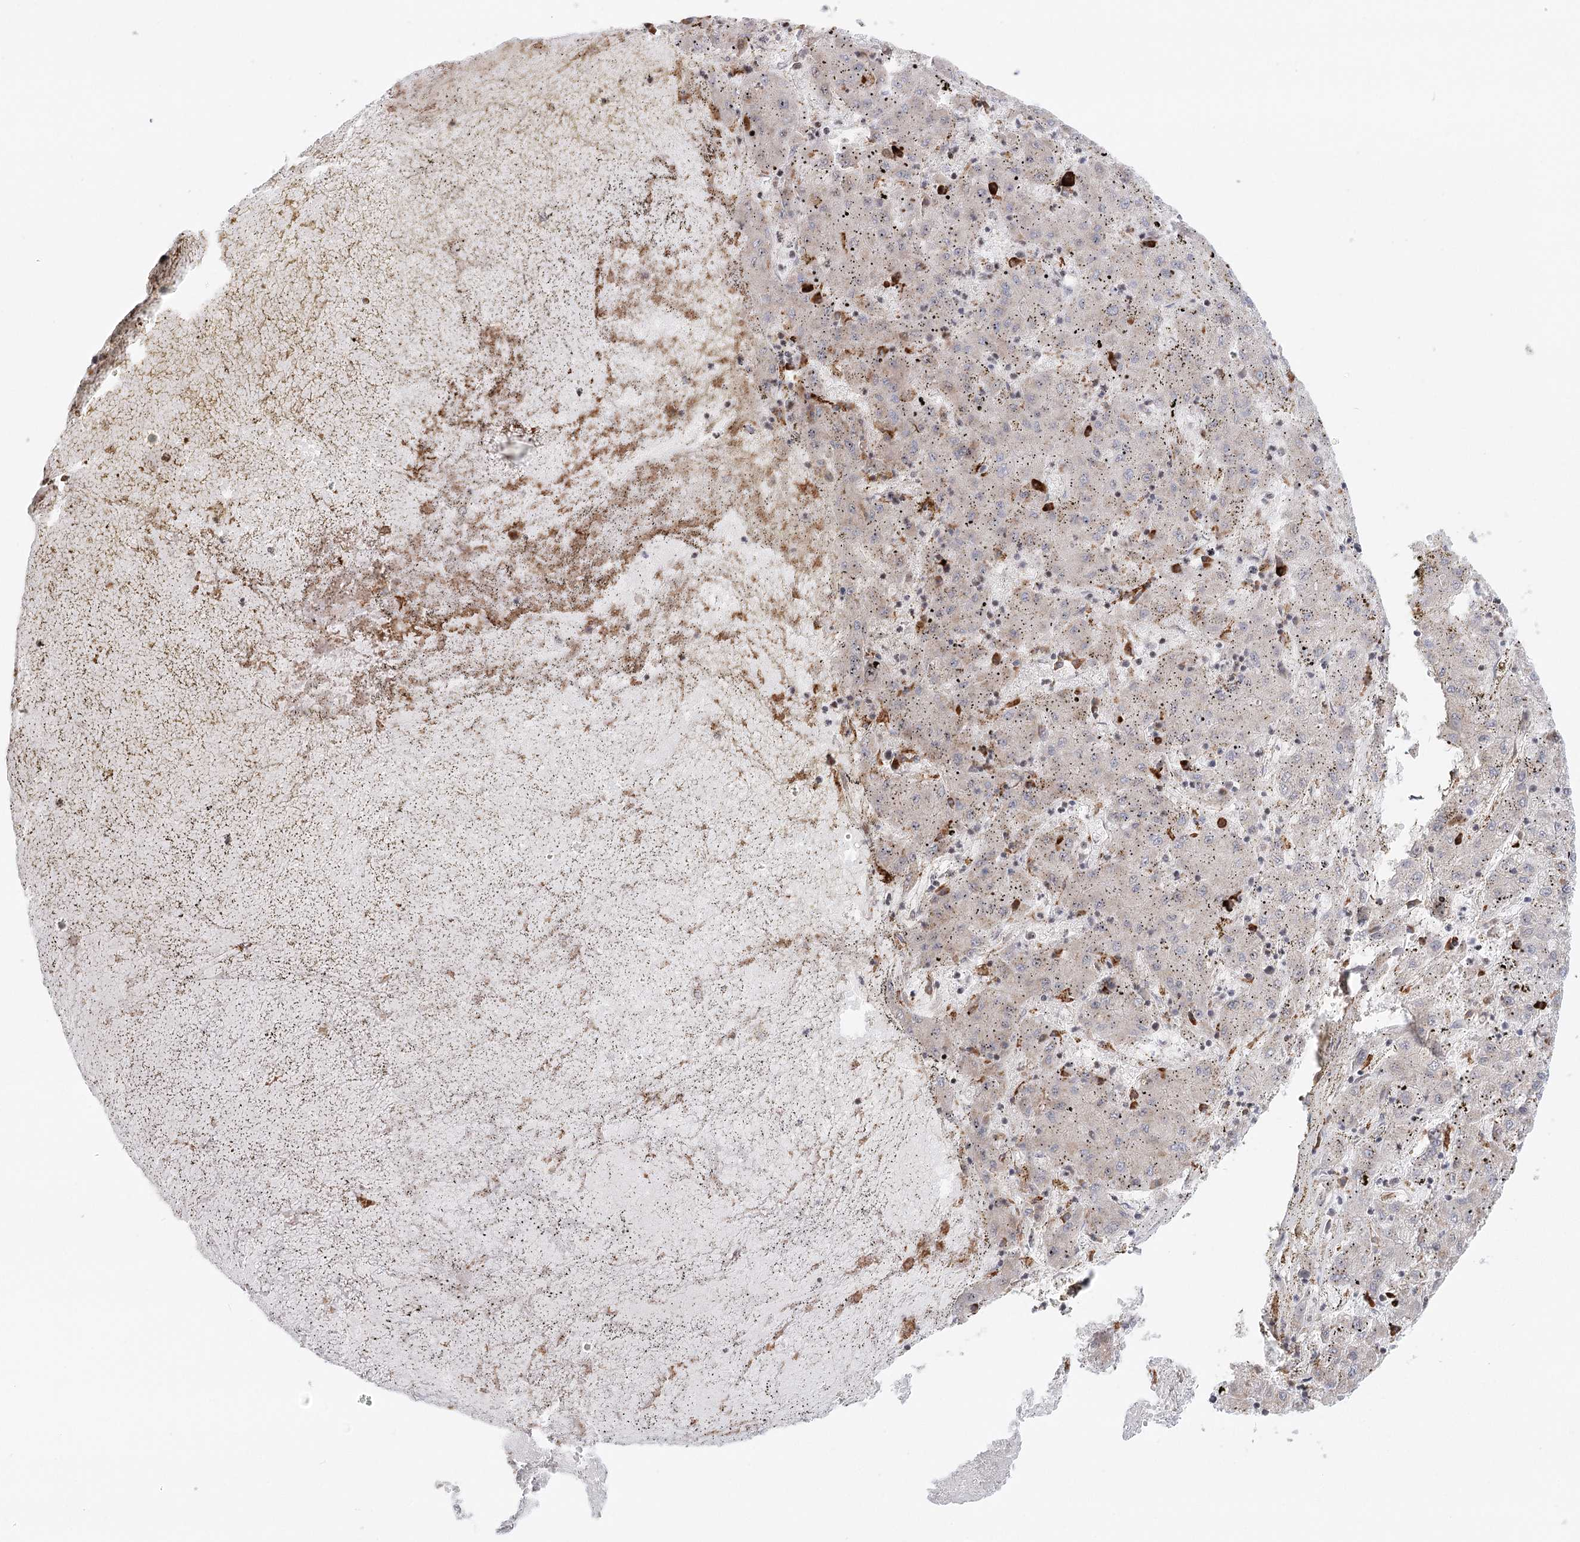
{"staining": {"intensity": "negative", "quantity": "none", "location": "none"}, "tissue": "liver cancer", "cell_type": "Tumor cells", "image_type": "cancer", "snomed": [{"axis": "morphology", "description": "Carcinoma, Hepatocellular, NOS"}, {"axis": "topography", "description": "Liver"}], "caption": "An IHC histopathology image of hepatocellular carcinoma (liver) is shown. There is no staining in tumor cells of hepatocellular carcinoma (liver).", "gene": "BNIP5", "patient": {"sex": "male", "age": 72}}